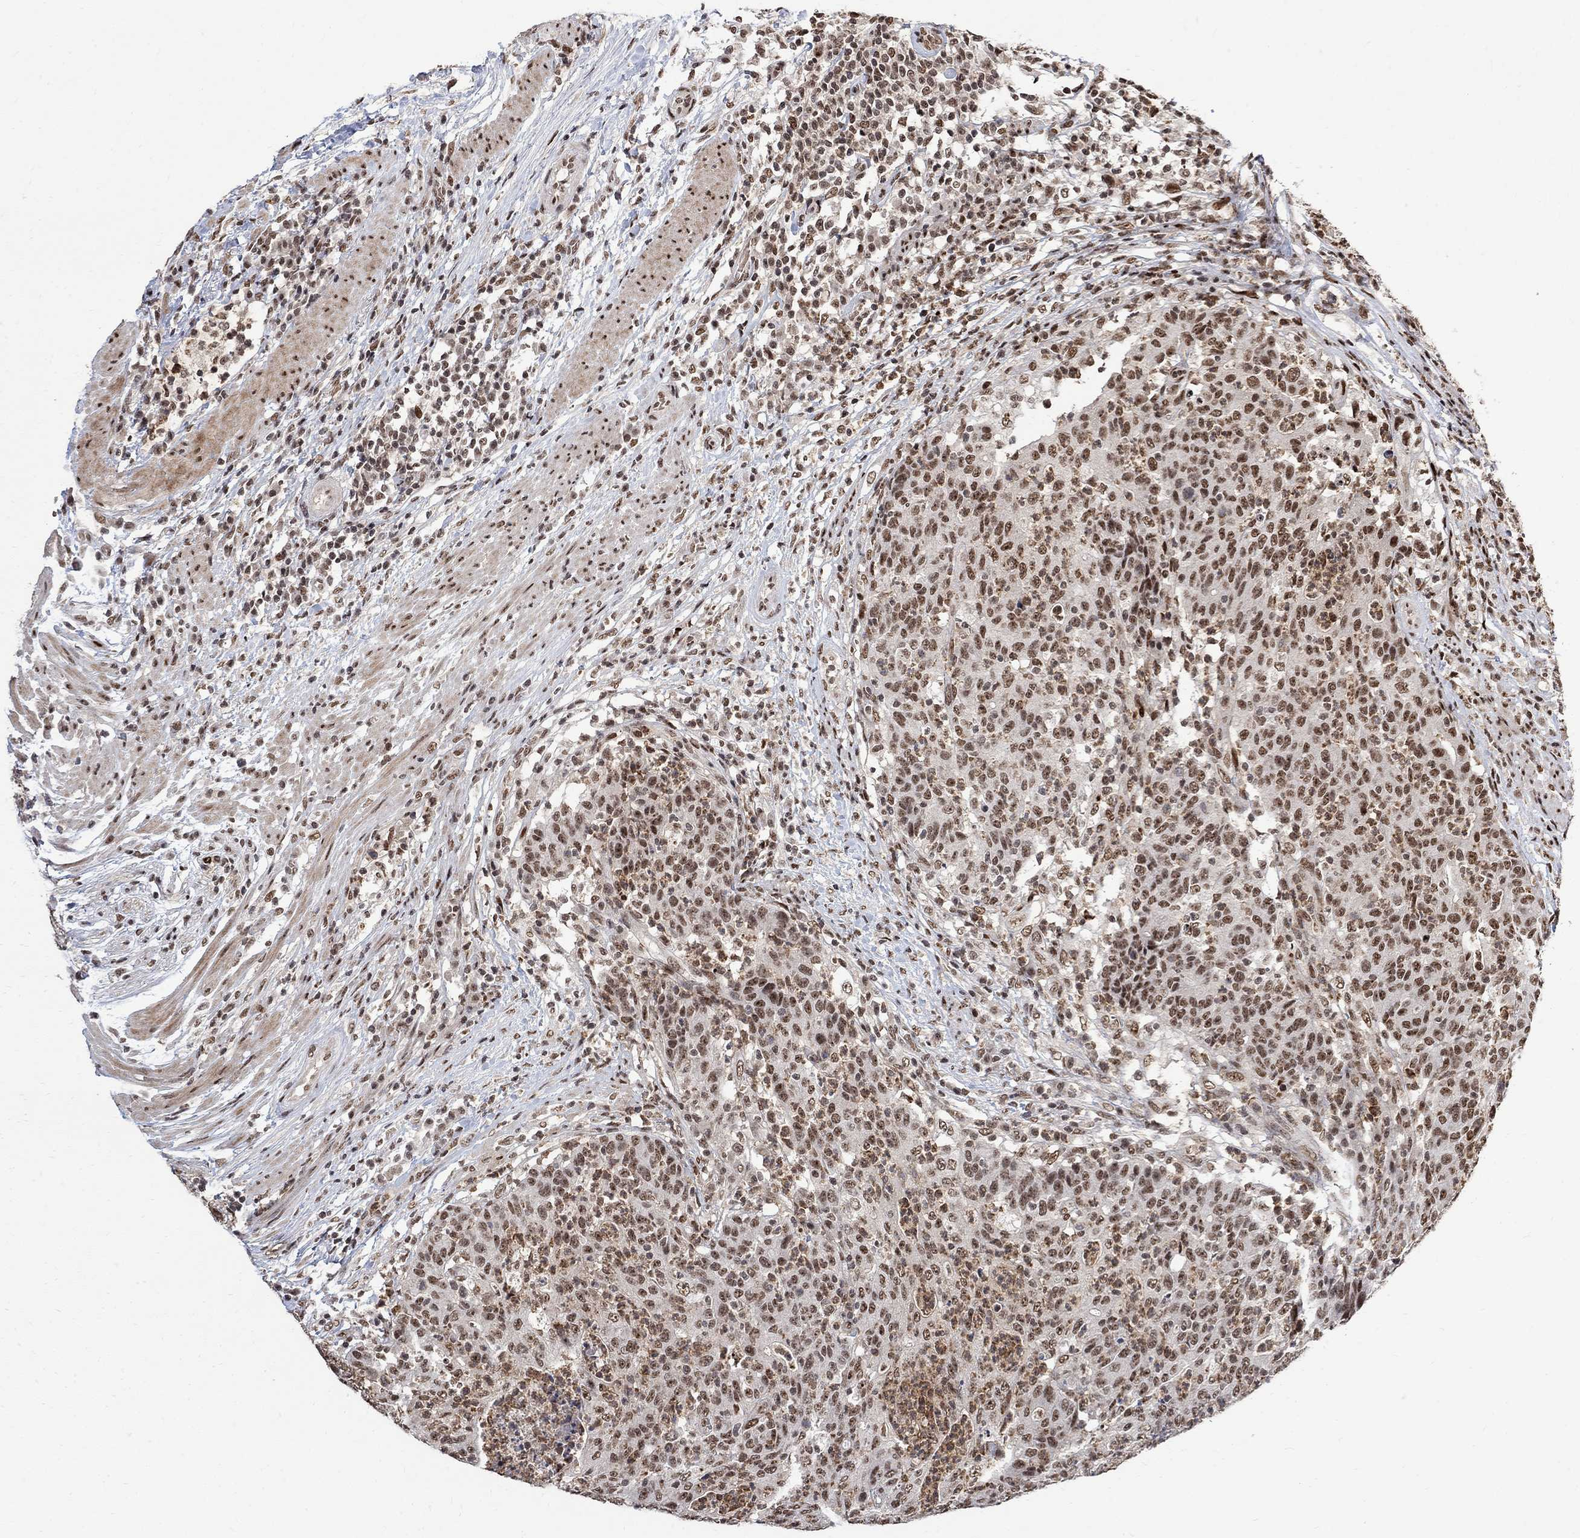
{"staining": {"intensity": "moderate", "quantity": "25%-75%", "location": "nuclear"}, "tissue": "colorectal cancer", "cell_type": "Tumor cells", "image_type": "cancer", "snomed": [{"axis": "morphology", "description": "Adenocarcinoma, NOS"}, {"axis": "topography", "description": "Colon"}], "caption": "Immunohistochemical staining of colorectal cancer (adenocarcinoma) shows moderate nuclear protein staining in about 25%-75% of tumor cells. The protein of interest is stained brown, and the nuclei are stained in blue (DAB (3,3'-diaminobenzidine) IHC with brightfield microscopy, high magnification).", "gene": "E4F1", "patient": {"sex": "male", "age": 70}}